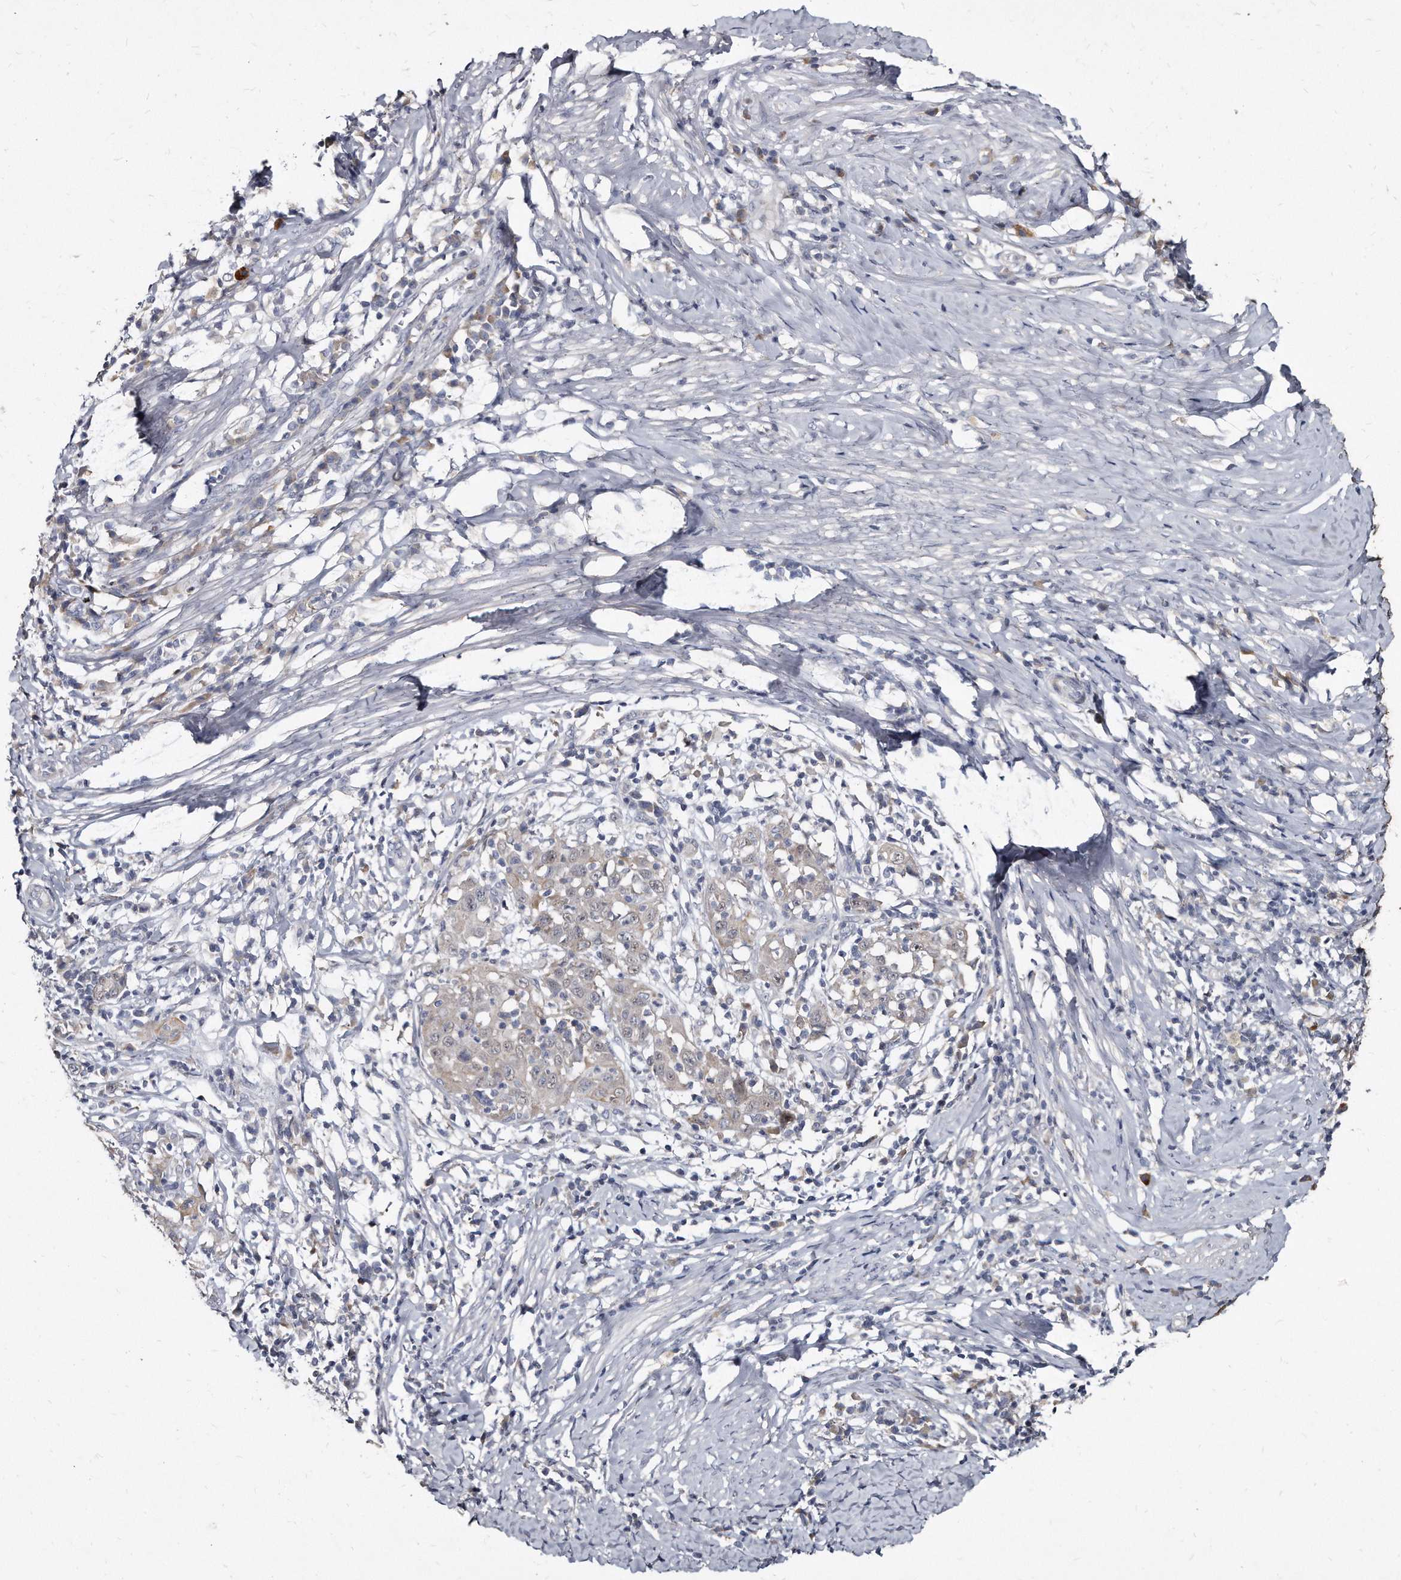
{"staining": {"intensity": "weak", "quantity": "<25%", "location": "cytoplasmic/membranous"}, "tissue": "cervical cancer", "cell_type": "Tumor cells", "image_type": "cancer", "snomed": [{"axis": "morphology", "description": "Squamous cell carcinoma, NOS"}, {"axis": "topography", "description": "Cervix"}], "caption": "Human squamous cell carcinoma (cervical) stained for a protein using immunohistochemistry (IHC) exhibits no expression in tumor cells.", "gene": "KLHDC3", "patient": {"sex": "female", "age": 46}}